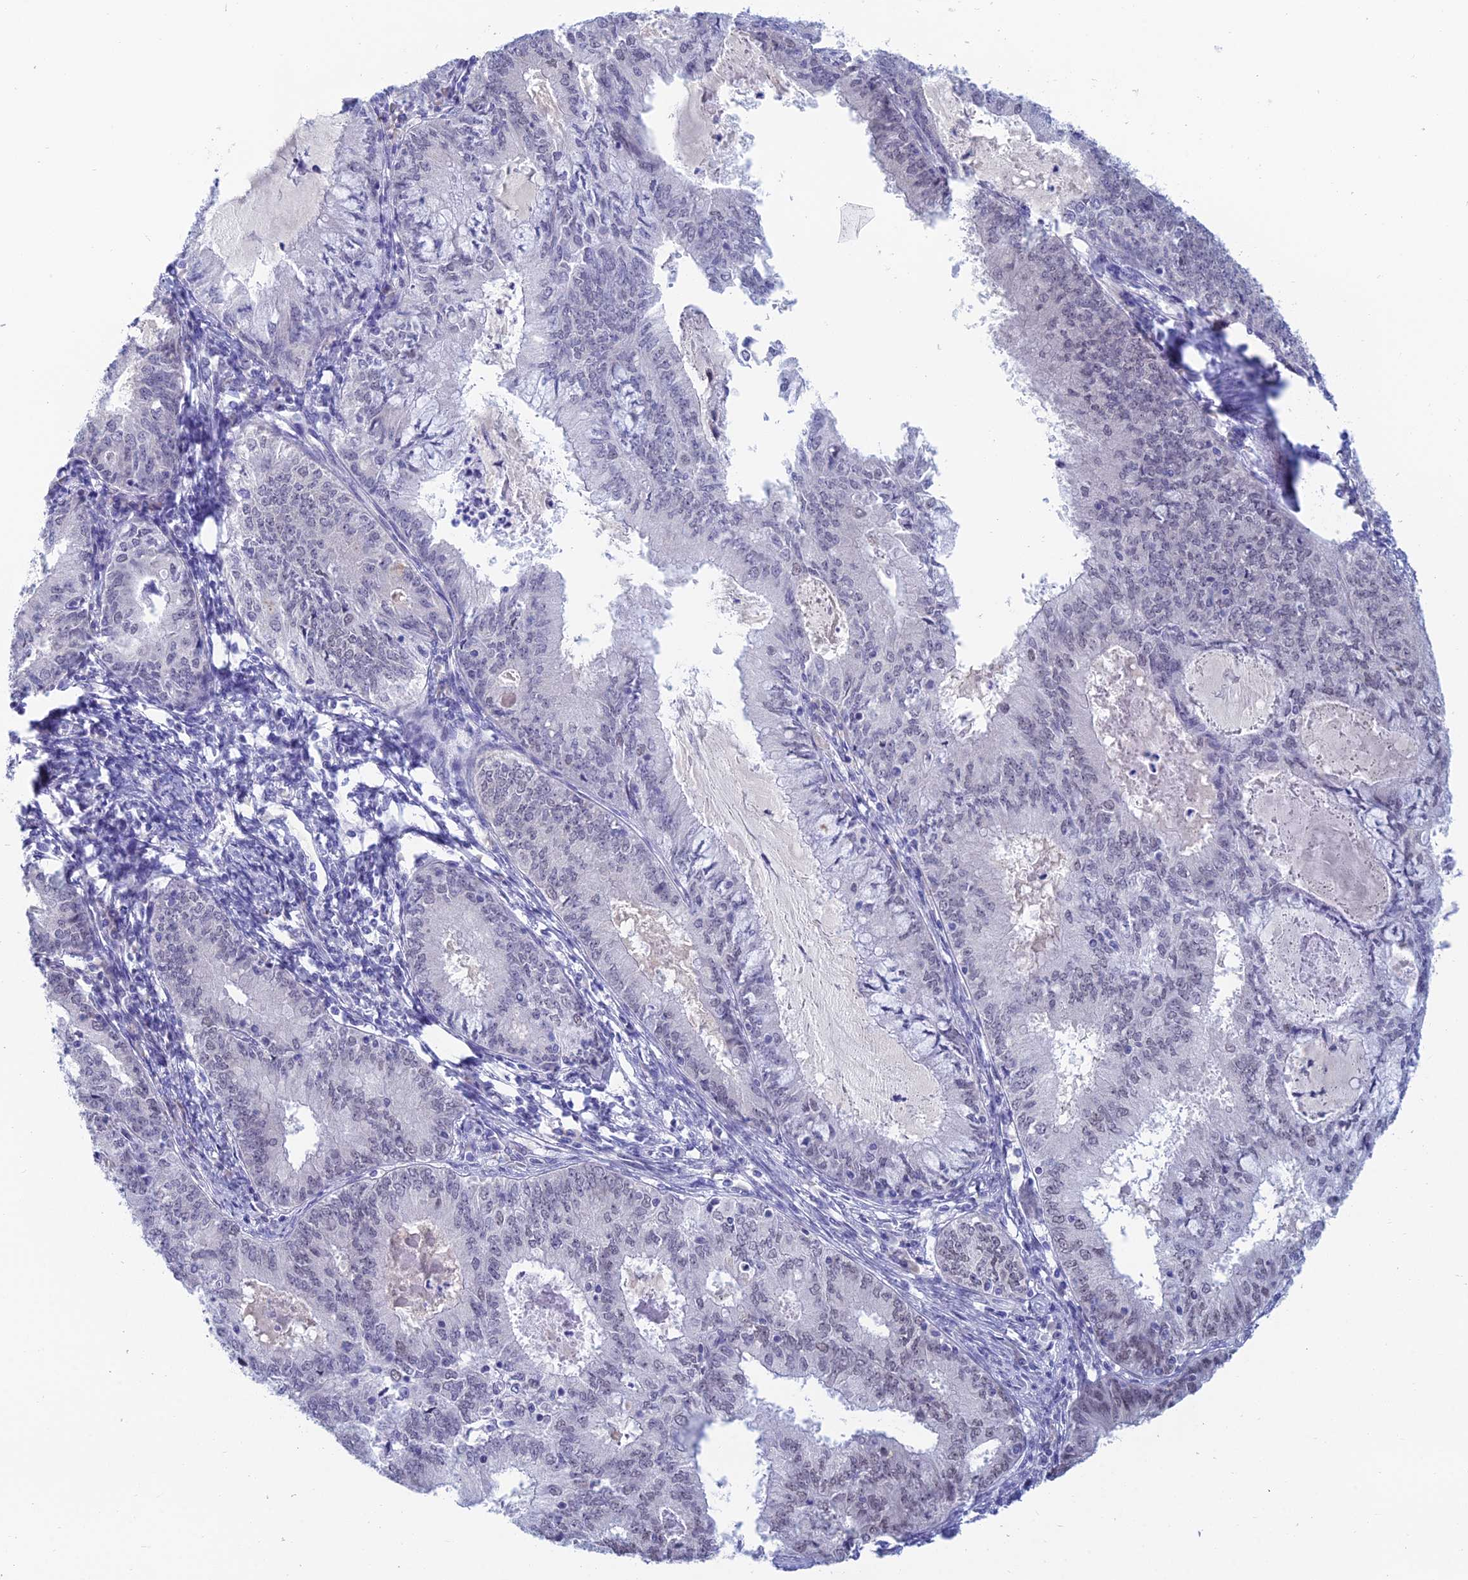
{"staining": {"intensity": "negative", "quantity": "none", "location": "none"}, "tissue": "endometrial cancer", "cell_type": "Tumor cells", "image_type": "cancer", "snomed": [{"axis": "morphology", "description": "Adenocarcinoma, NOS"}, {"axis": "topography", "description": "Endometrium"}], "caption": "A photomicrograph of endometrial cancer stained for a protein displays no brown staining in tumor cells.", "gene": "NABP2", "patient": {"sex": "female", "age": 57}}